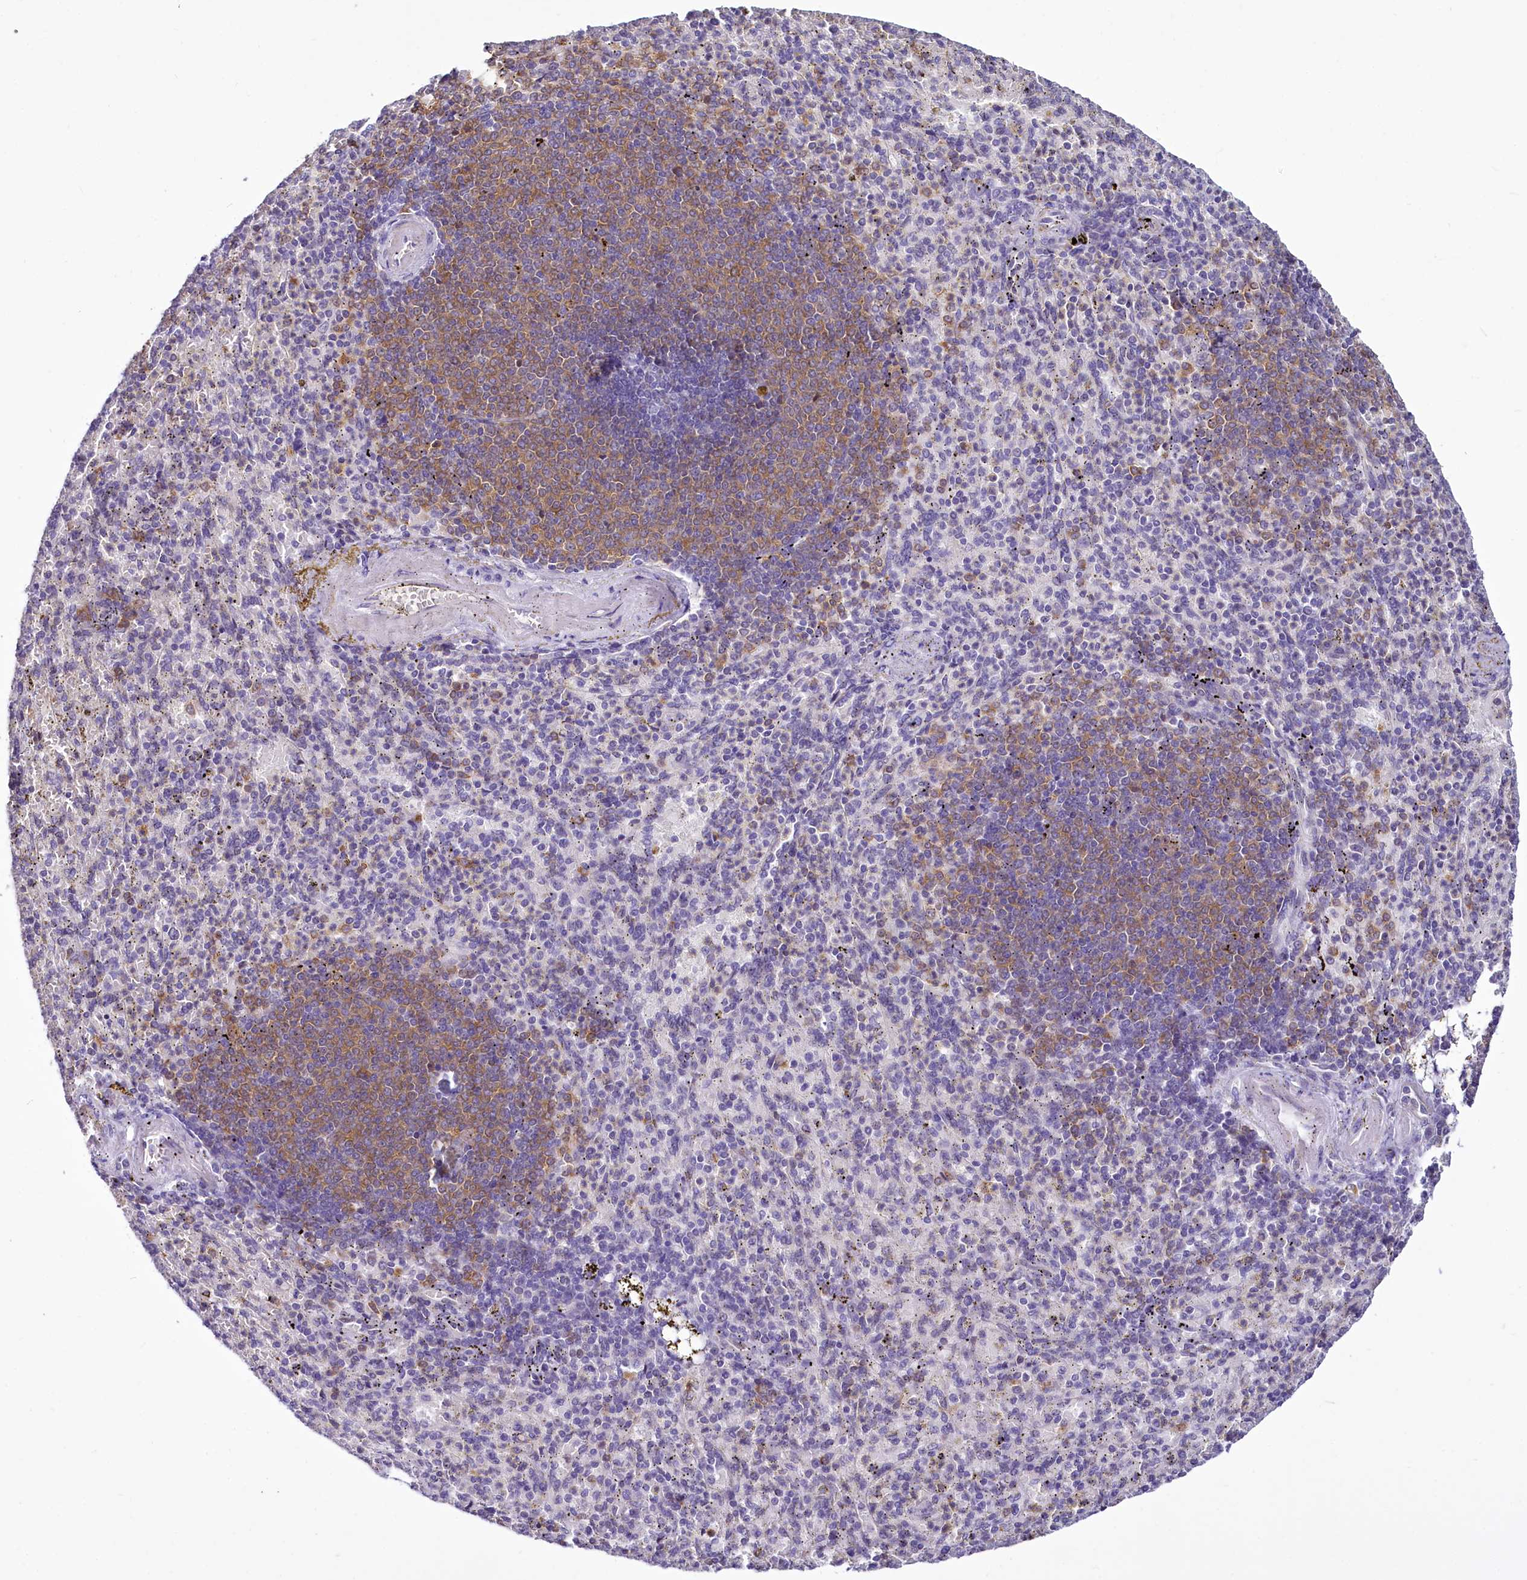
{"staining": {"intensity": "moderate", "quantity": "<25%", "location": "cytoplasmic/membranous"}, "tissue": "spleen", "cell_type": "Cells in red pulp", "image_type": "normal", "snomed": [{"axis": "morphology", "description": "Normal tissue, NOS"}, {"axis": "topography", "description": "Spleen"}], "caption": "IHC micrograph of normal spleen: spleen stained using immunohistochemistry demonstrates low levels of moderate protein expression localized specifically in the cytoplasmic/membranous of cells in red pulp, appearing as a cytoplasmic/membranous brown color.", "gene": "BANK1", "patient": {"sex": "female", "age": 74}}